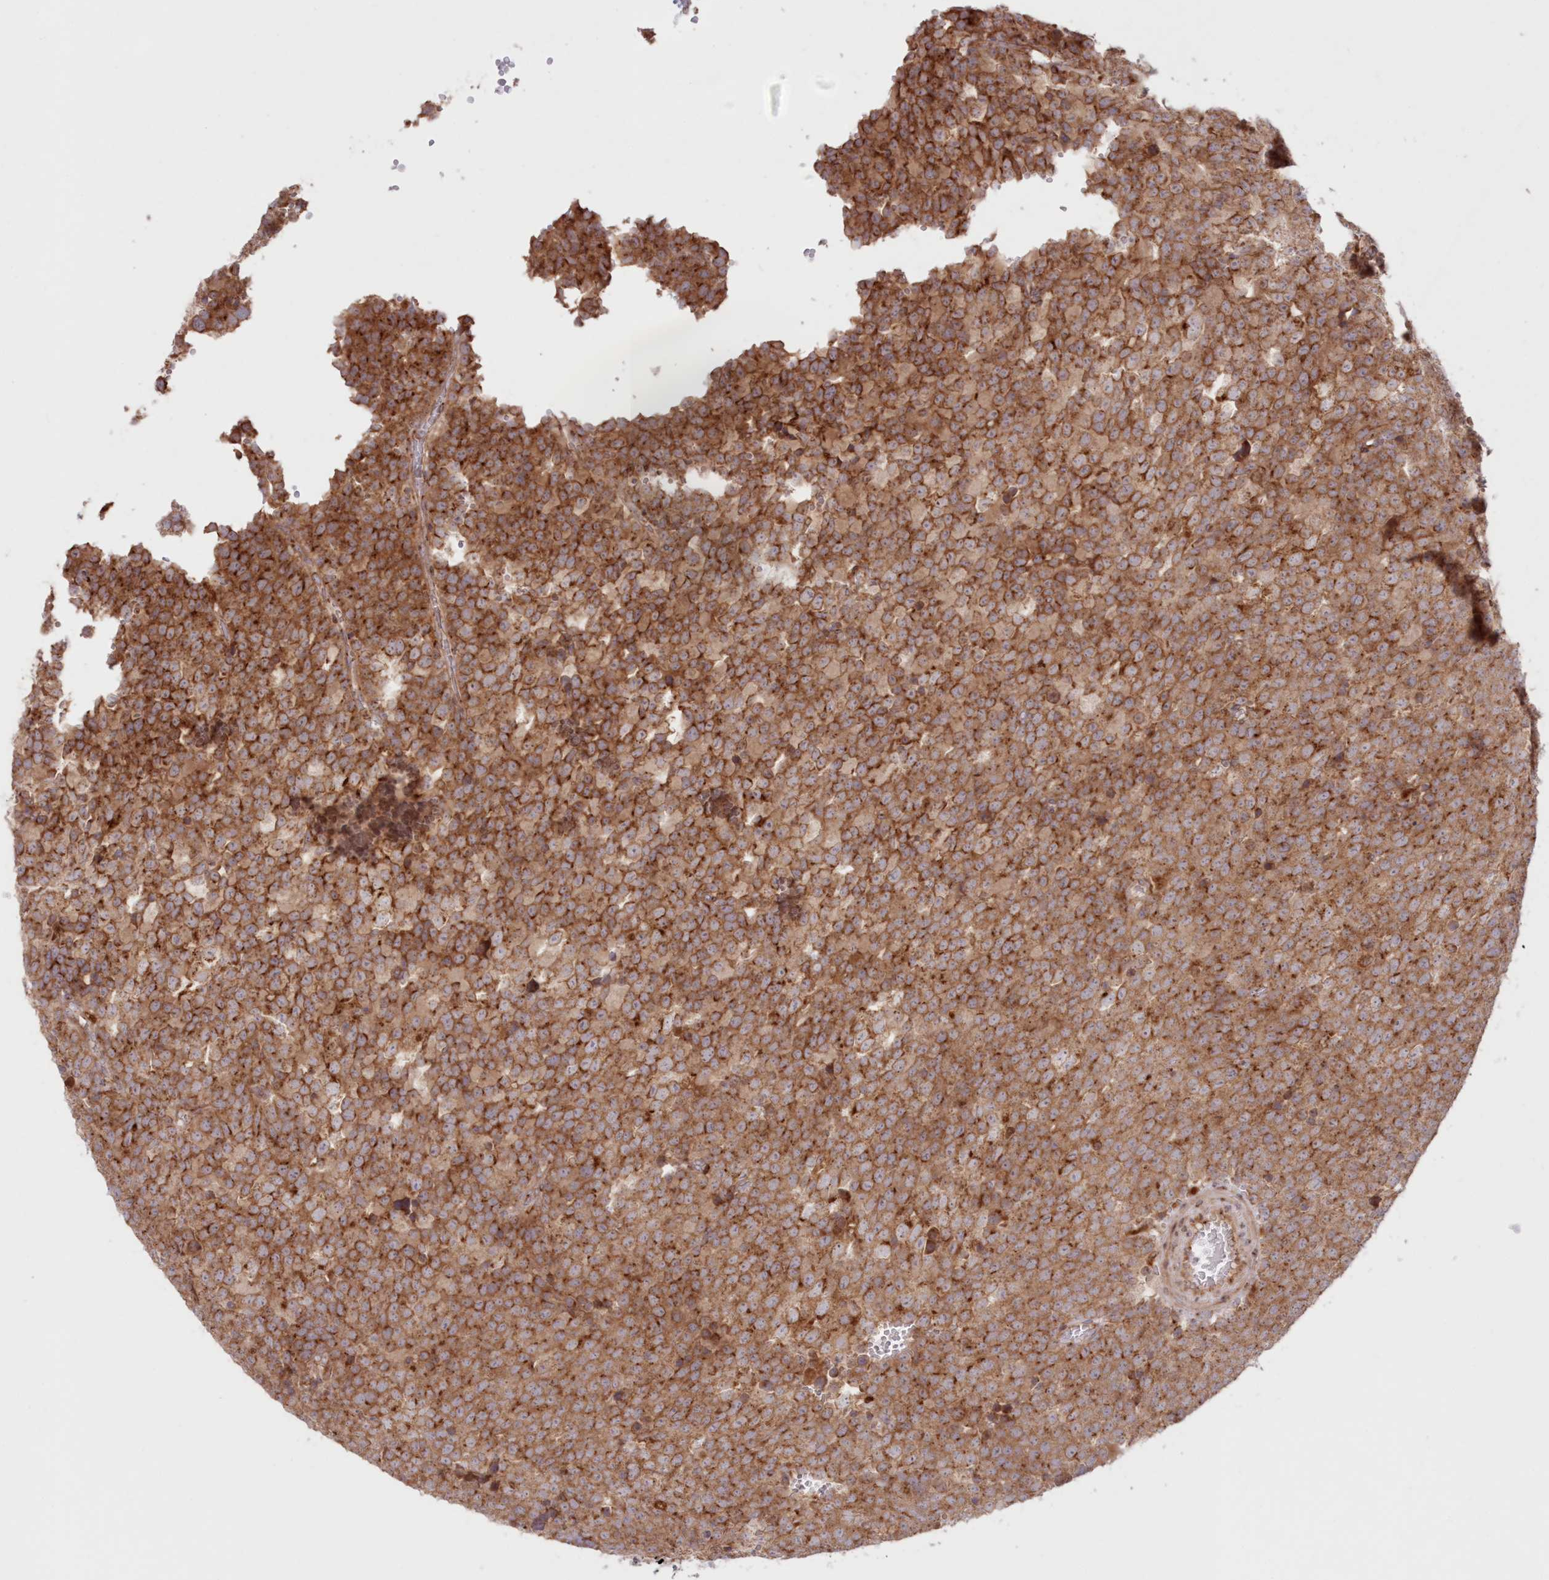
{"staining": {"intensity": "moderate", "quantity": ">75%", "location": "cytoplasmic/membranous"}, "tissue": "testis cancer", "cell_type": "Tumor cells", "image_type": "cancer", "snomed": [{"axis": "morphology", "description": "Seminoma, NOS"}, {"axis": "topography", "description": "Testis"}], "caption": "IHC photomicrograph of seminoma (testis) stained for a protein (brown), which shows medium levels of moderate cytoplasmic/membranous staining in approximately >75% of tumor cells.", "gene": "ABCC3", "patient": {"sex": "male", "age": 71}}